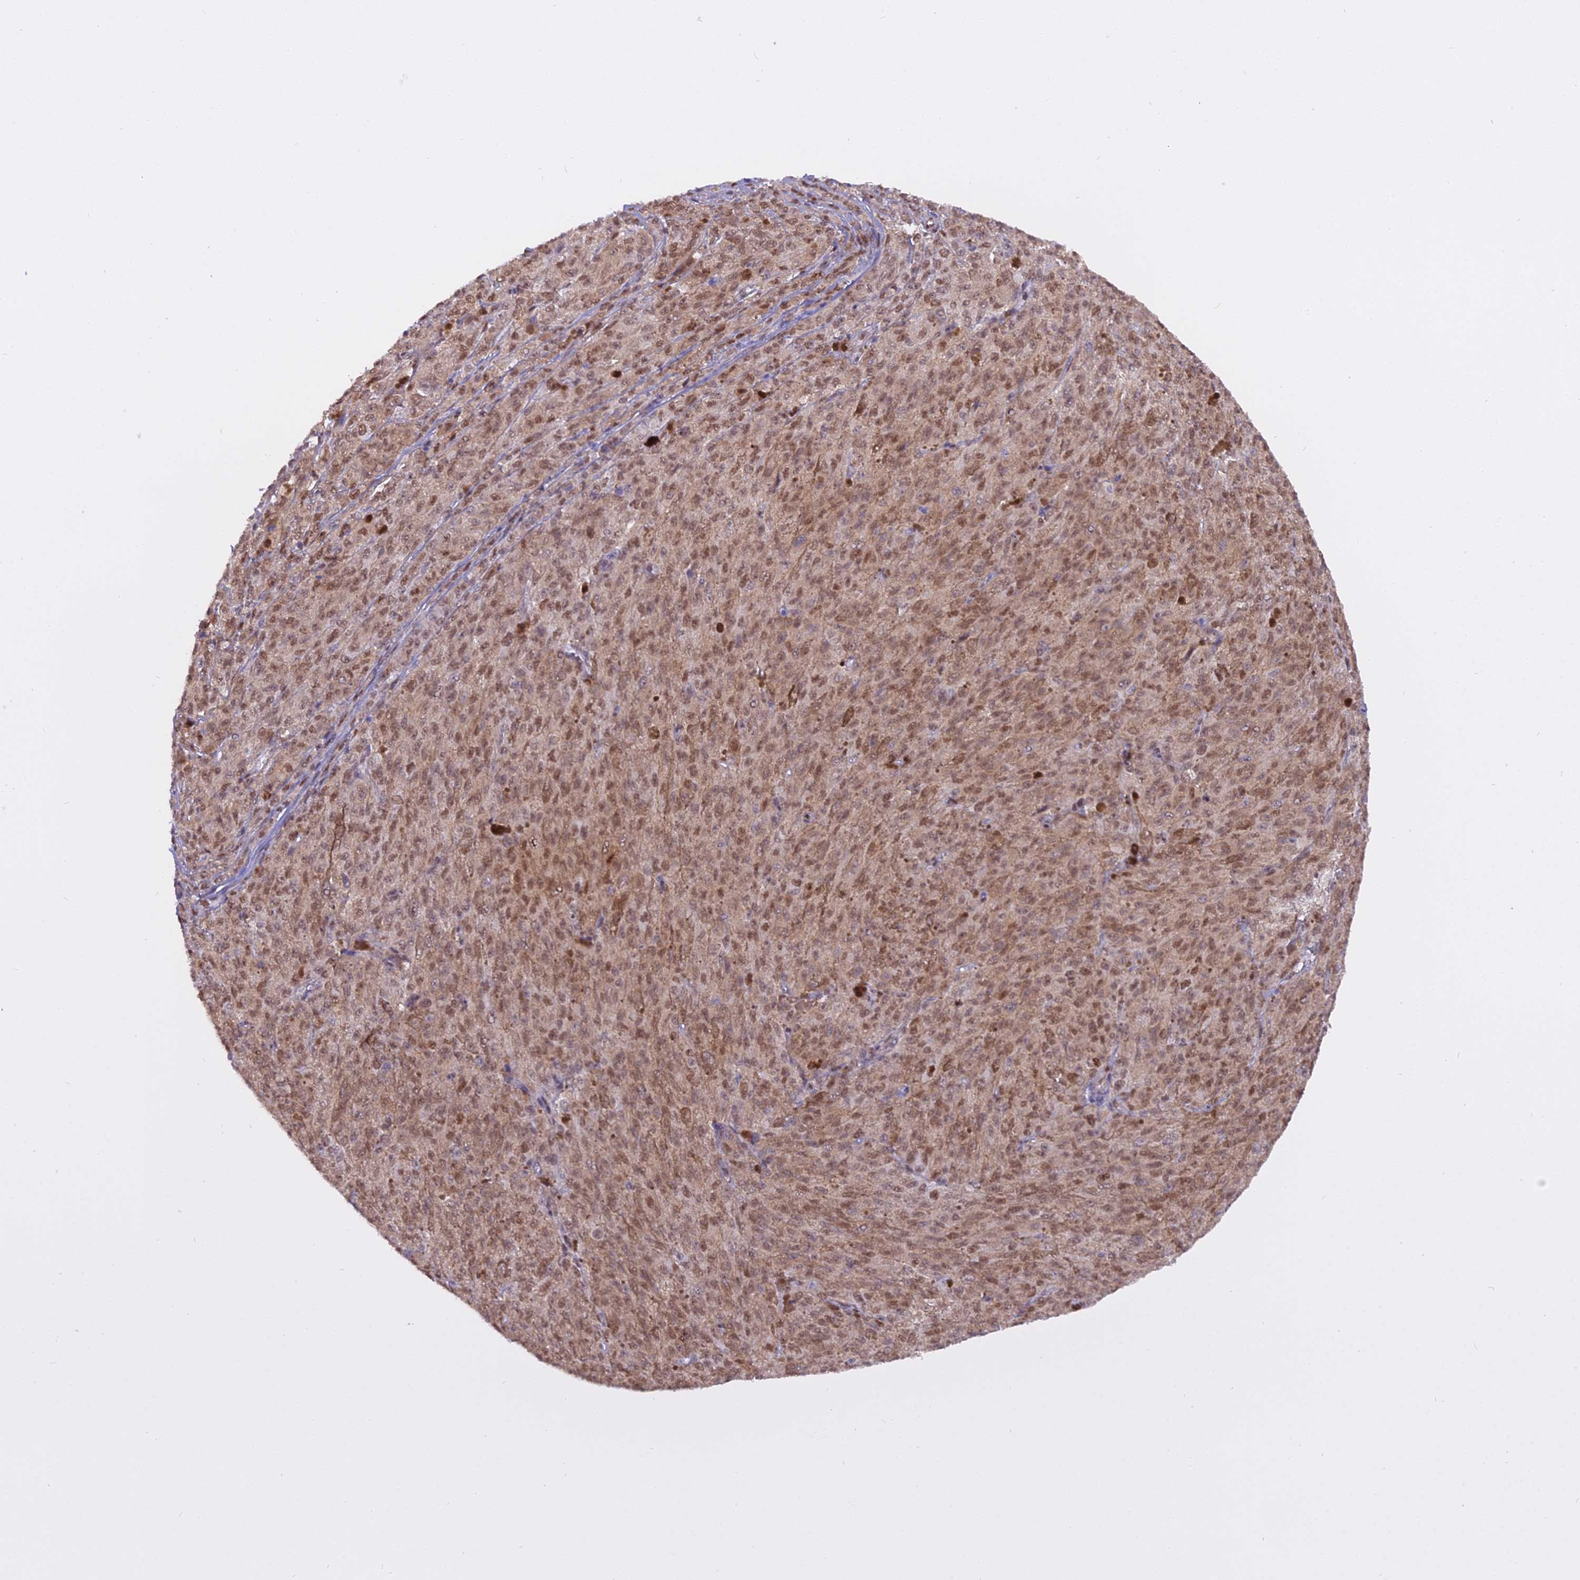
{"staining": {"intensity": "moderate", "quantity": ">75%", "location": "nuclear"}, "tissue": "melanoma", "cell_type": "Tumor cells", "image_type": "cancer", "snomed": [{"axis": "morphology", "description": "Malignant melanoma, NOS"}, {"axis": "topography", "description": "Skin"}], "caption": "This photomicrograph displays immunohistochemistry staining of malignant melanoma, with medium moderate nuclear staining in about >75% of tumor cells.", "gene": "NPEPL1", "patient": {"sex": "female", "age": 52}}